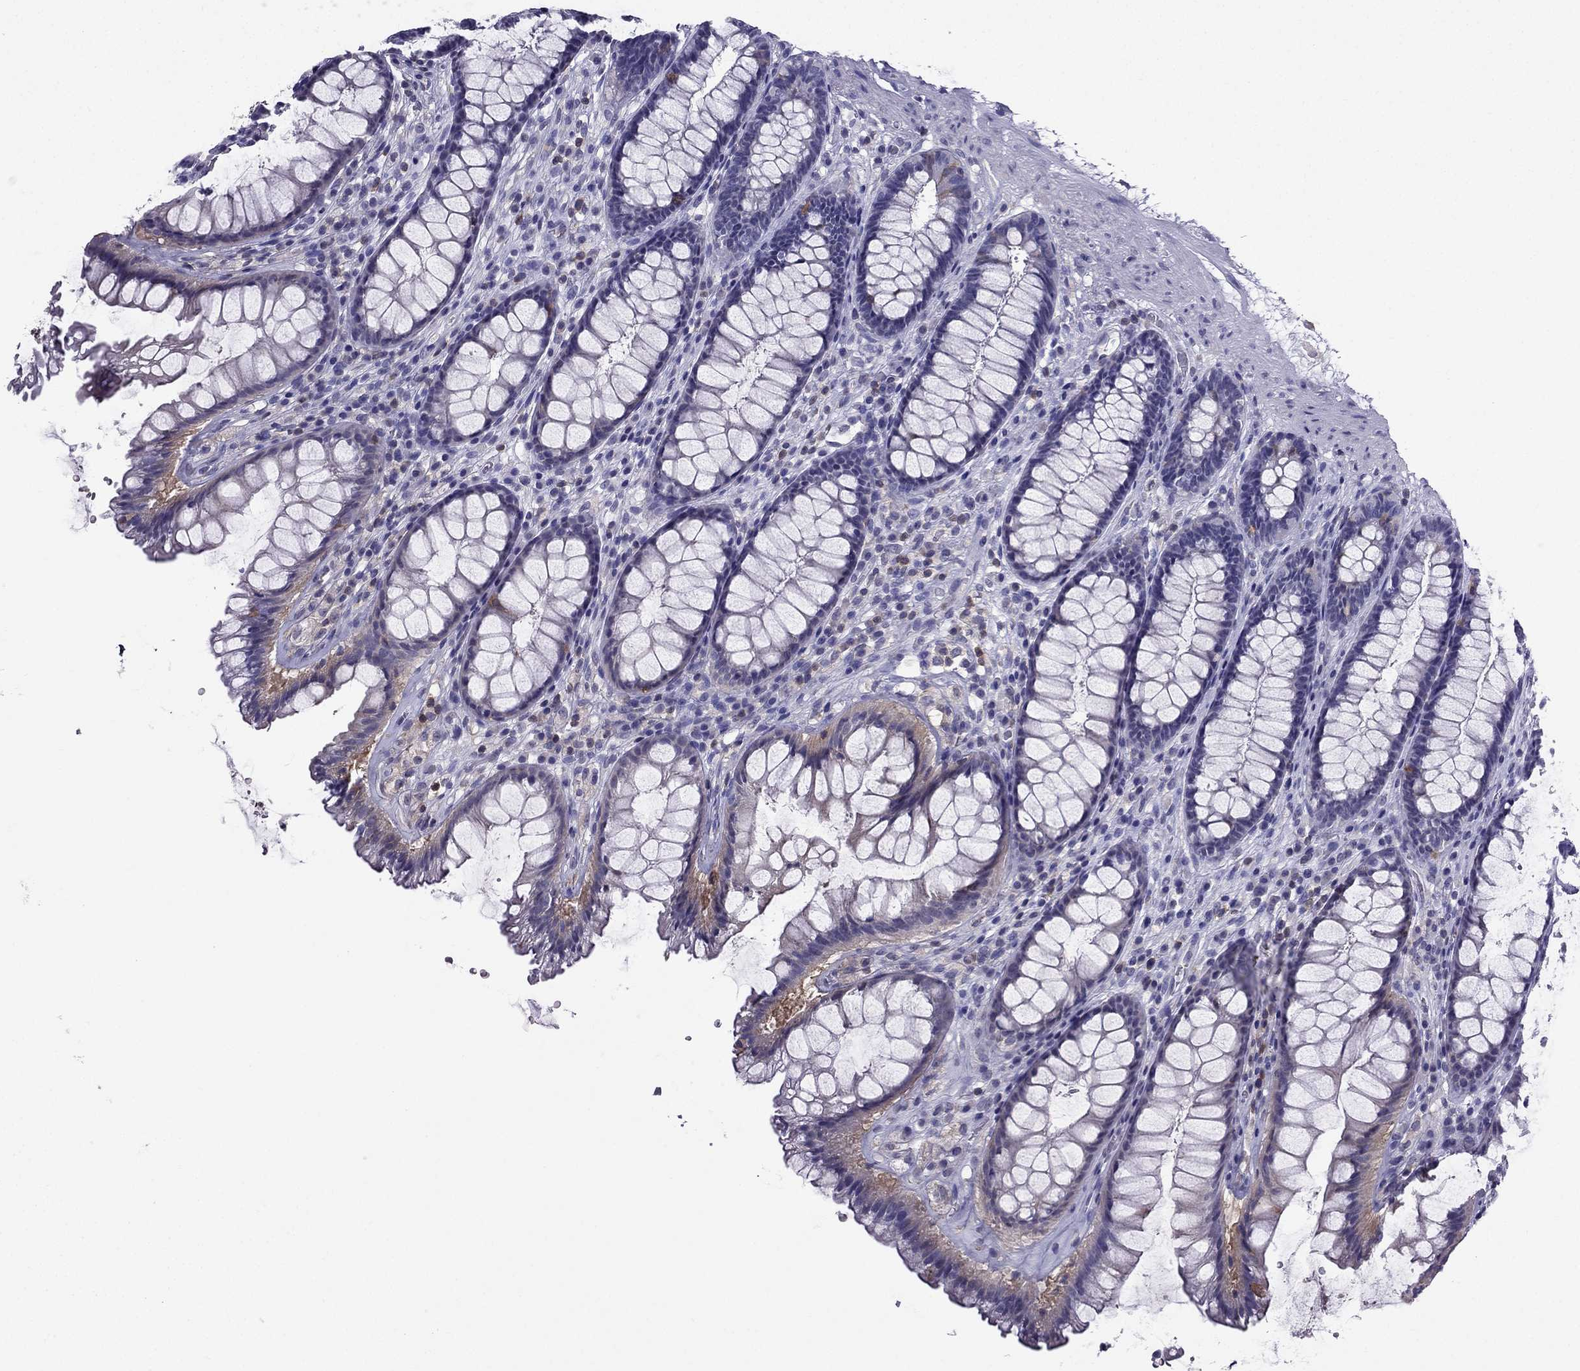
{"staining": {"intensity": "weak", "quantity": "<25%", "location": "cytoplasmic/membranous"}, "tissue": "rectum", "cell_type": "Glandular cells", "image_type": "normal", "snomed": [{"axis": "morphology", "description": "Normal tissue, NOS"}, {"axis": "topography", "description": "Rectum"}], "caption": "This is a image of IHC staining of normal rectum, which shows no staining in glandular cells. The staining is performed using DAB brown chromogen with nuclei counter-stained in using hematoxylin.", "gene": "AAK1", "patient": {"sex": "male", "age": 72}}